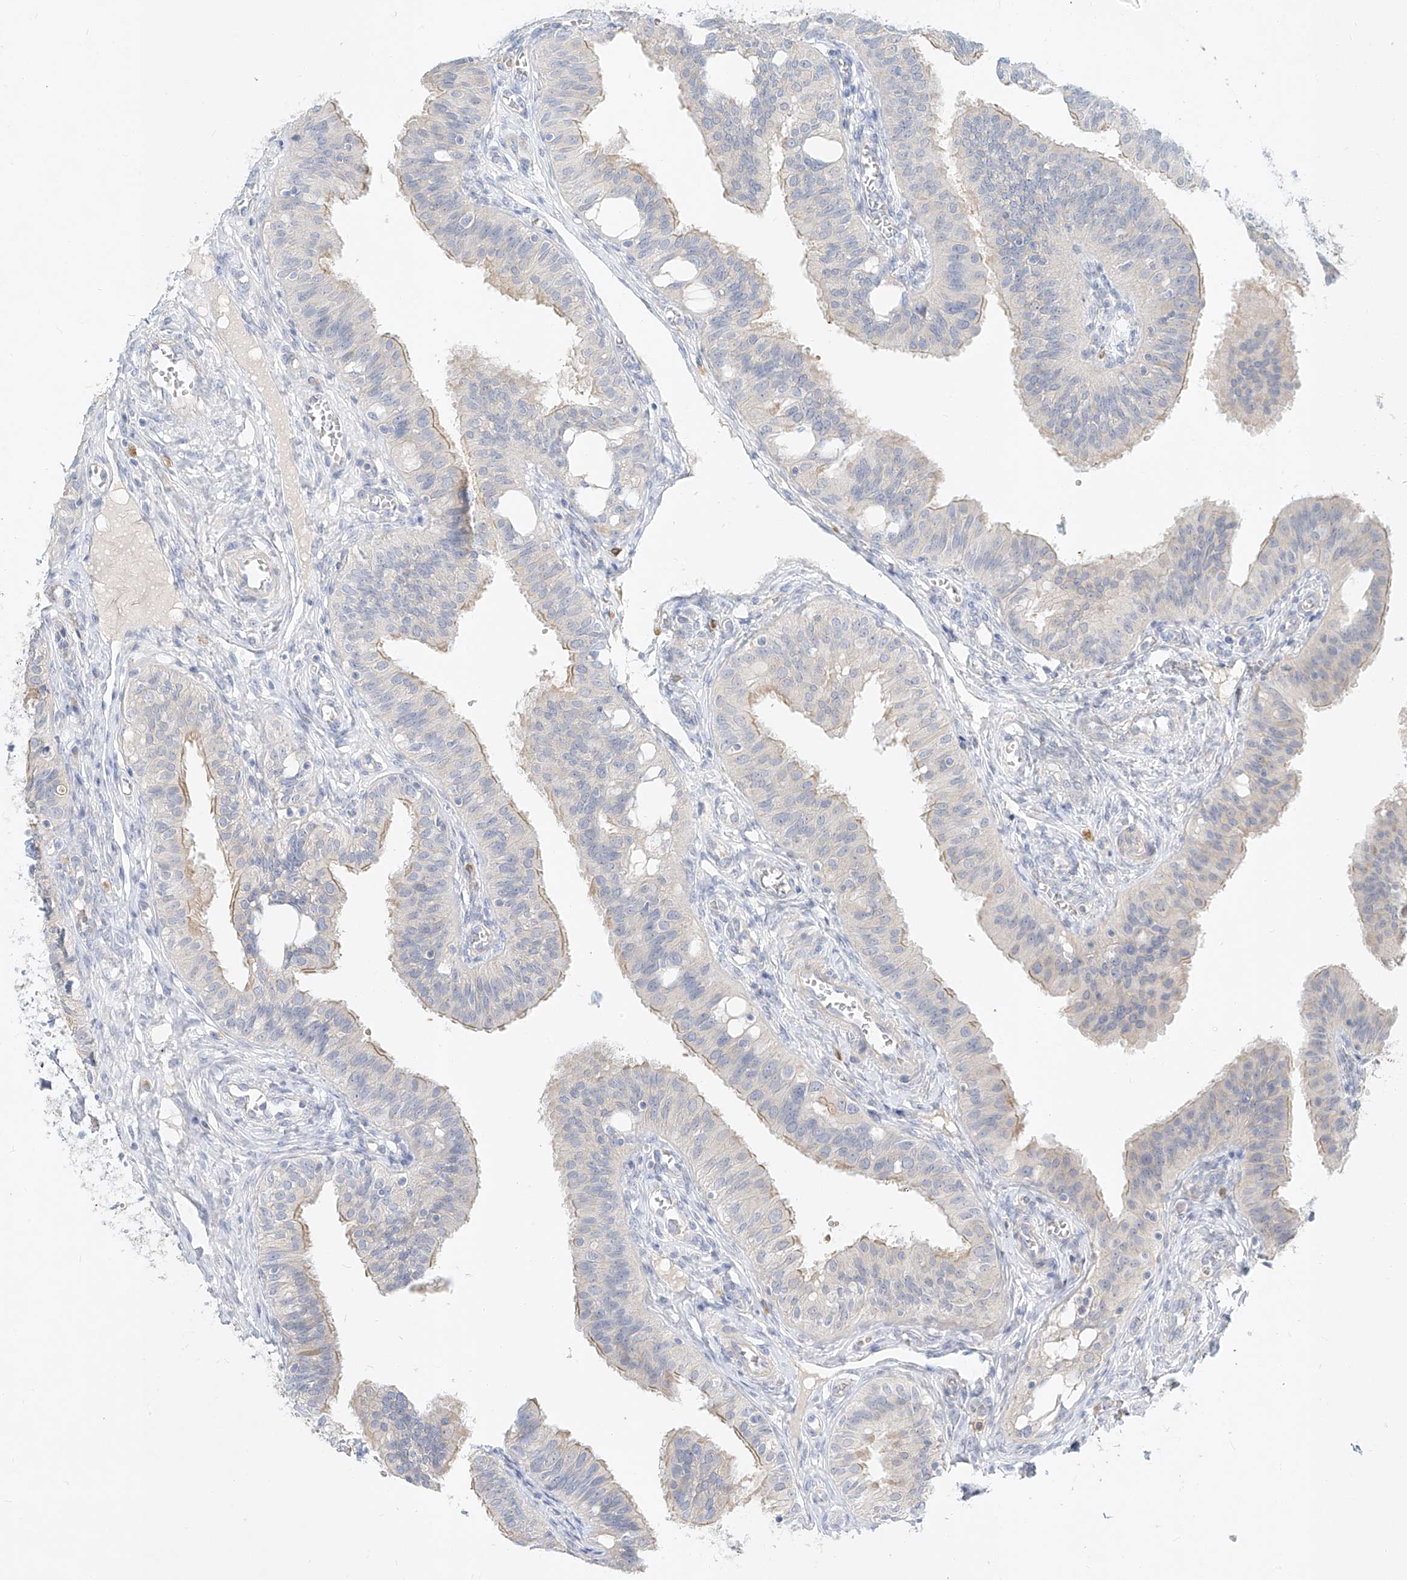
{"staining": {"intensity": "weak", "quantity": "<25%", "location": "cytoplasmic/membranous"}, "tissue": "fallopian tube", "cell_type": "Glandular cells", "image_type": "normal", "snomed": [{"axis": "morphology", "description": "Normal tissue, NOS"}, {"axis": "topography", "description": "Fallopian tube"}, {"axis": "topography", "description": "Ovary"}], "caption": "Immunohistochemical staining of benign fallopian tube reveals no significant expression in glandular cells.", "gene": "SYTL3", "patient": {"sex": "female", "age": 42}}